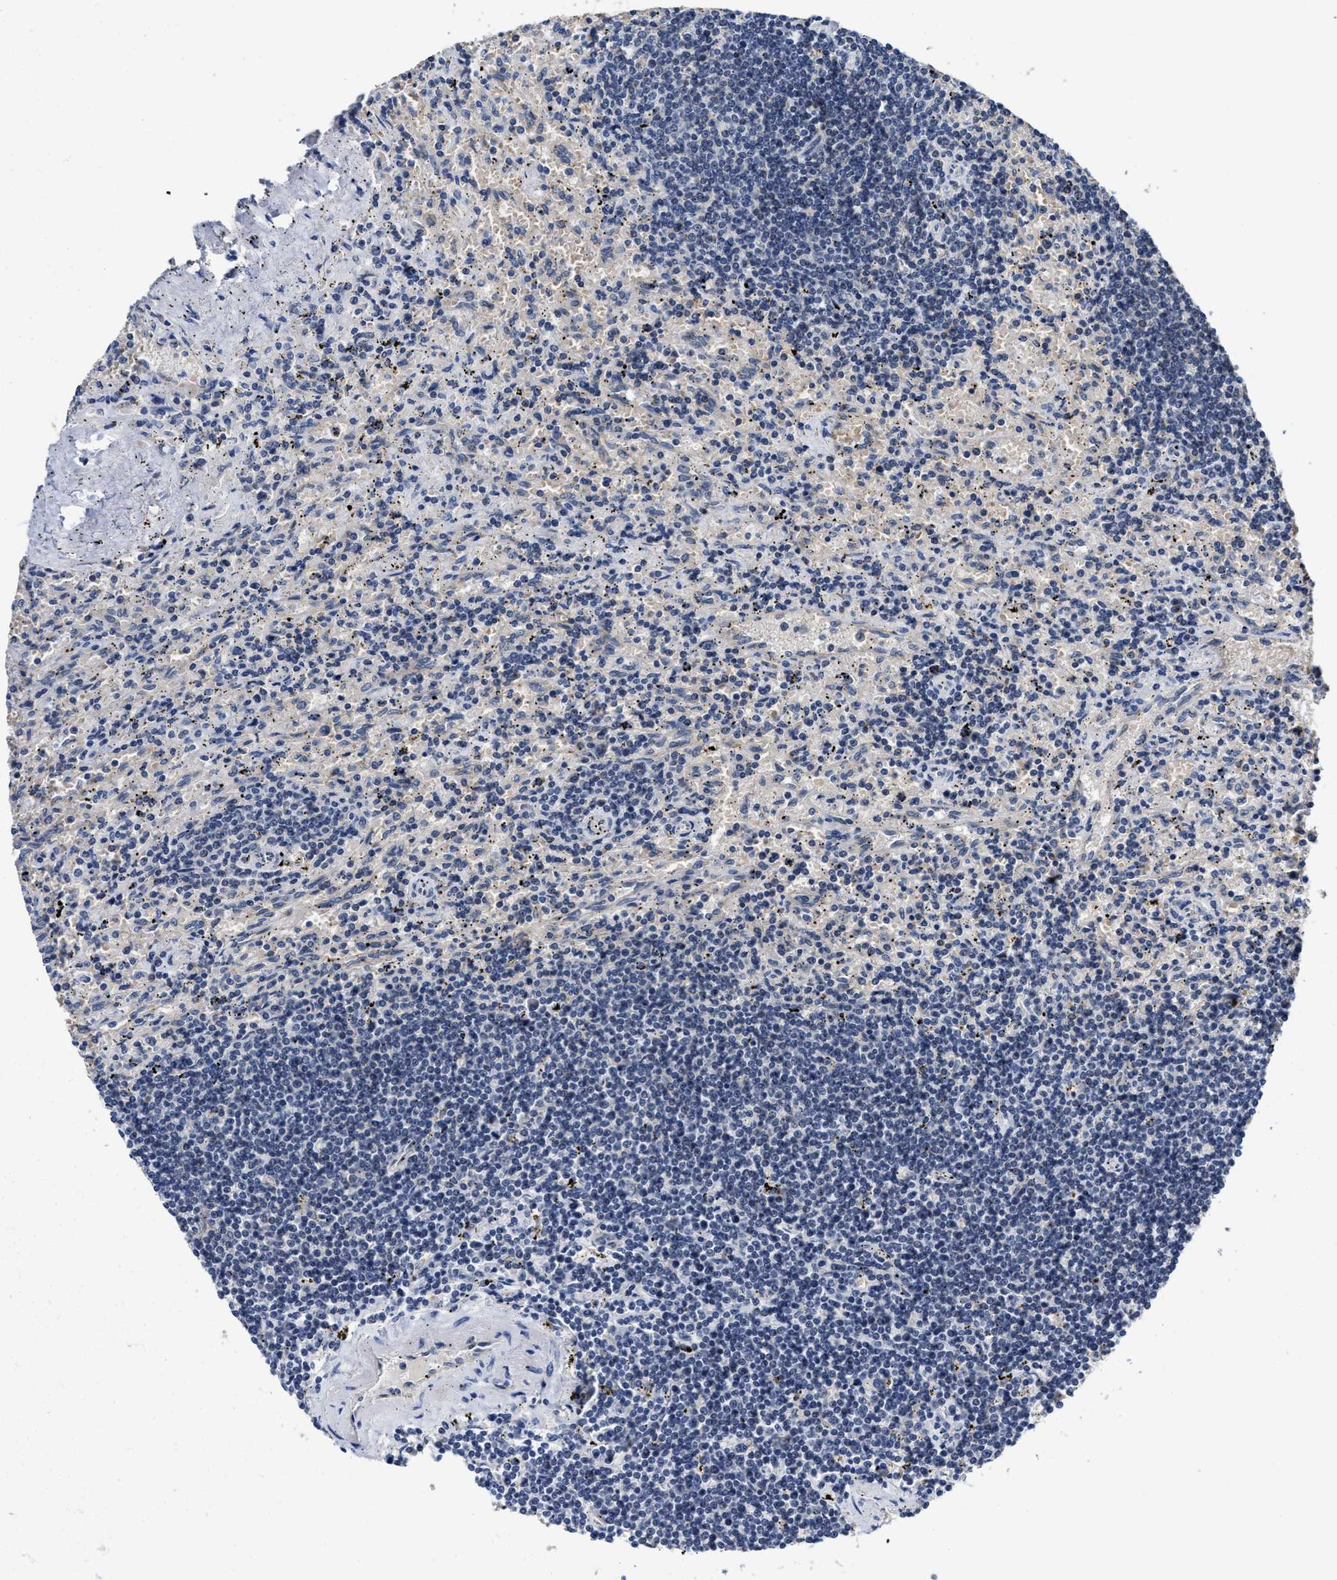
{"staining": {"intensity": "negative", "quantity": "none", "location": "none"}, "tissue": "lymphoma", "cell_type": "Tumor cells", "image_type": "cancer", "snomed": [{"axis": "morphology", "description": "Malignant lymphoma, non-Hodgkin's type, Low grade"}, {"axis": "topography", "description": "Spleen"}], "caption": "Immunohistochemistry (IHC) of human low-grade malignant lymphoma, non-Hodgkin's type demonstrates no expression in tumor cells.", "gene": "GHITM", "patient": {"sex": "male", "age": 76}}